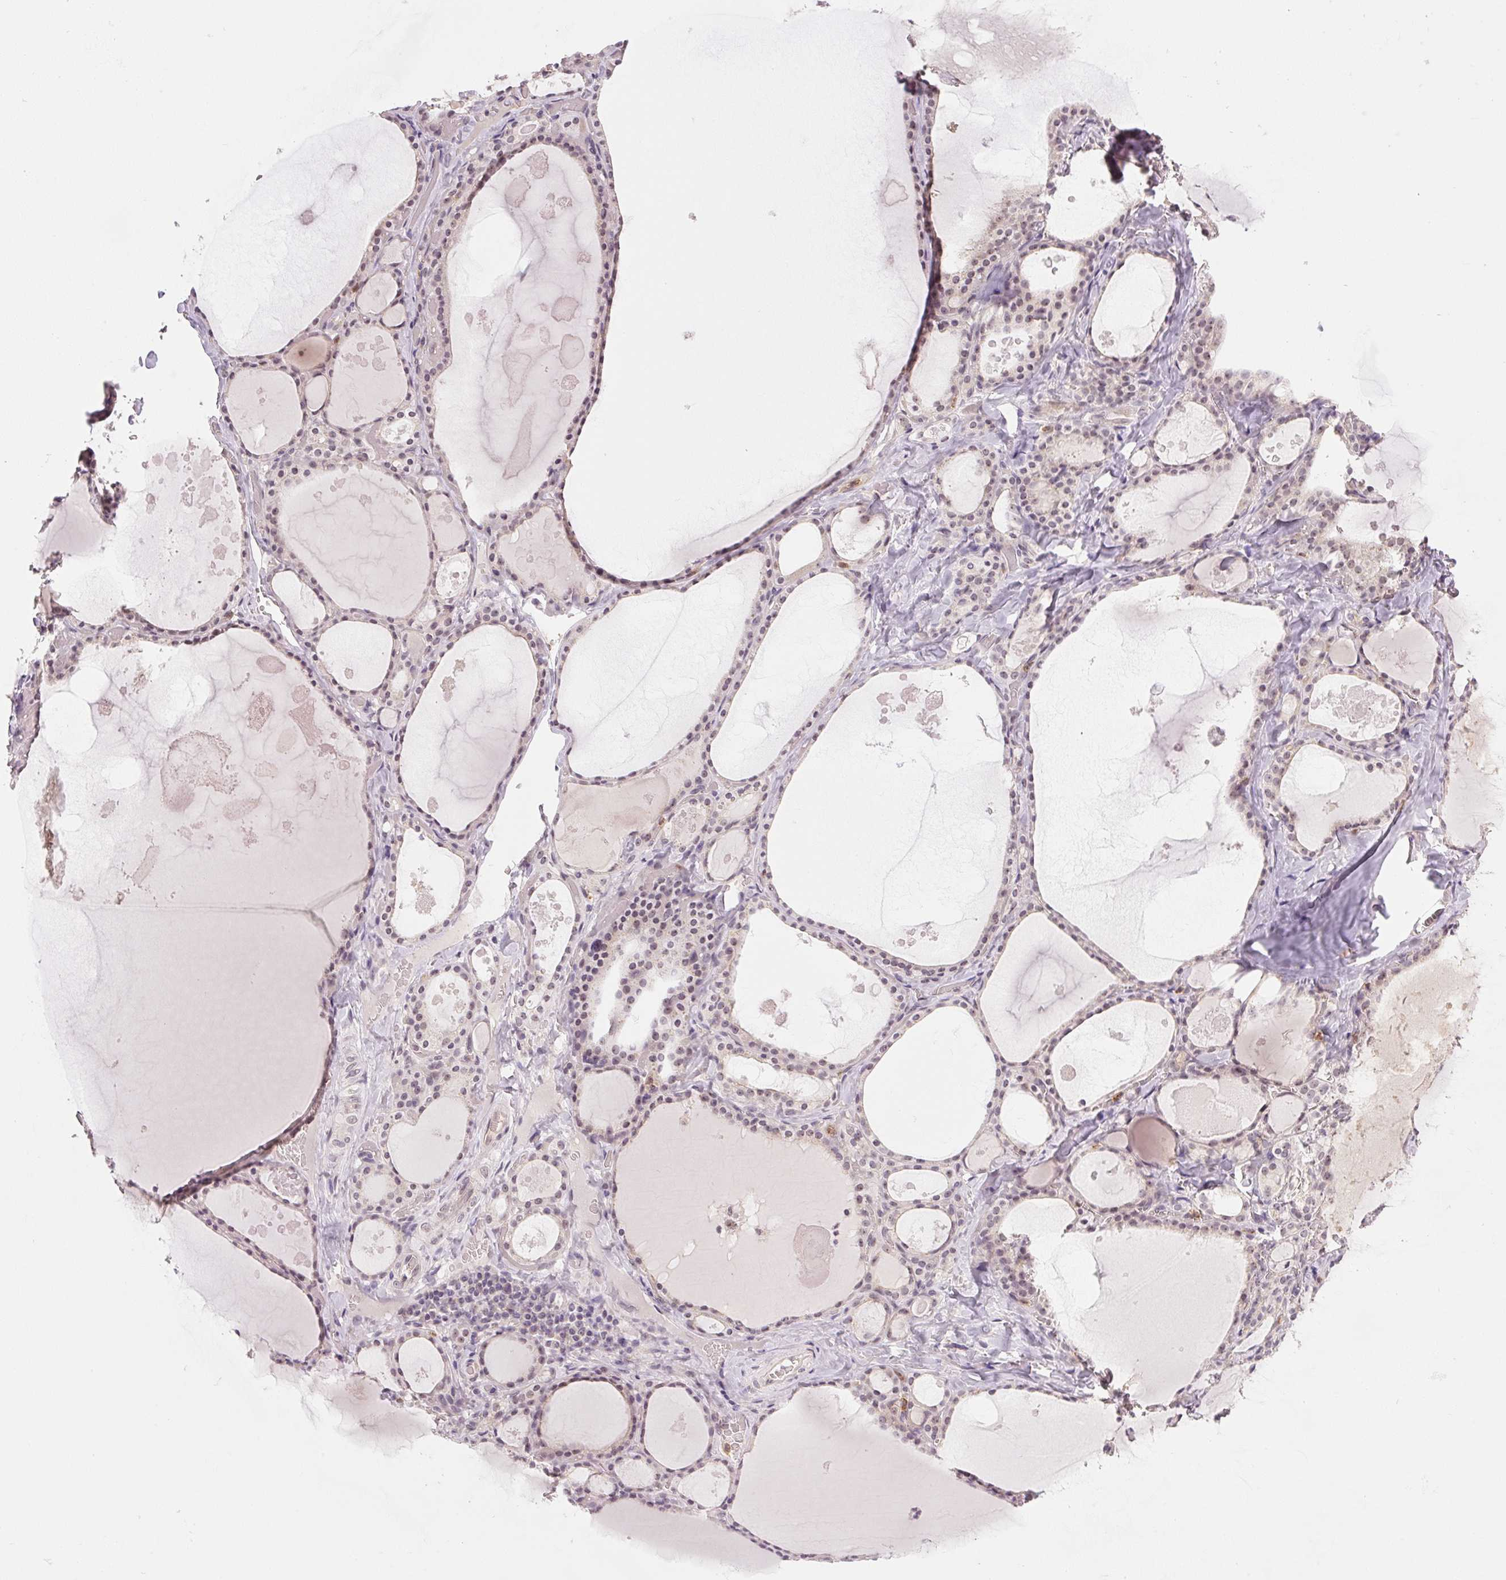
{"staining": {"intensity": "weak", "quantity": "<25%", "location": "nuclear"}, "tissue": "thyroid gland", "cell_type": "Glandular cells", "image_type": "normal", "snomed": [{"axis": "morphology", "description": "Normal tissue, NOS"}, {"axis": "topography", "description": "Thyroid gland"}], "caption": "The micrograph displays no staining of glandular cells in normal thyroid gland. (DAB IHC visualized using brightfield microscopy, high magnification).", "gene": "SGF29", "patient": {"sex": "male", "age": 56}}